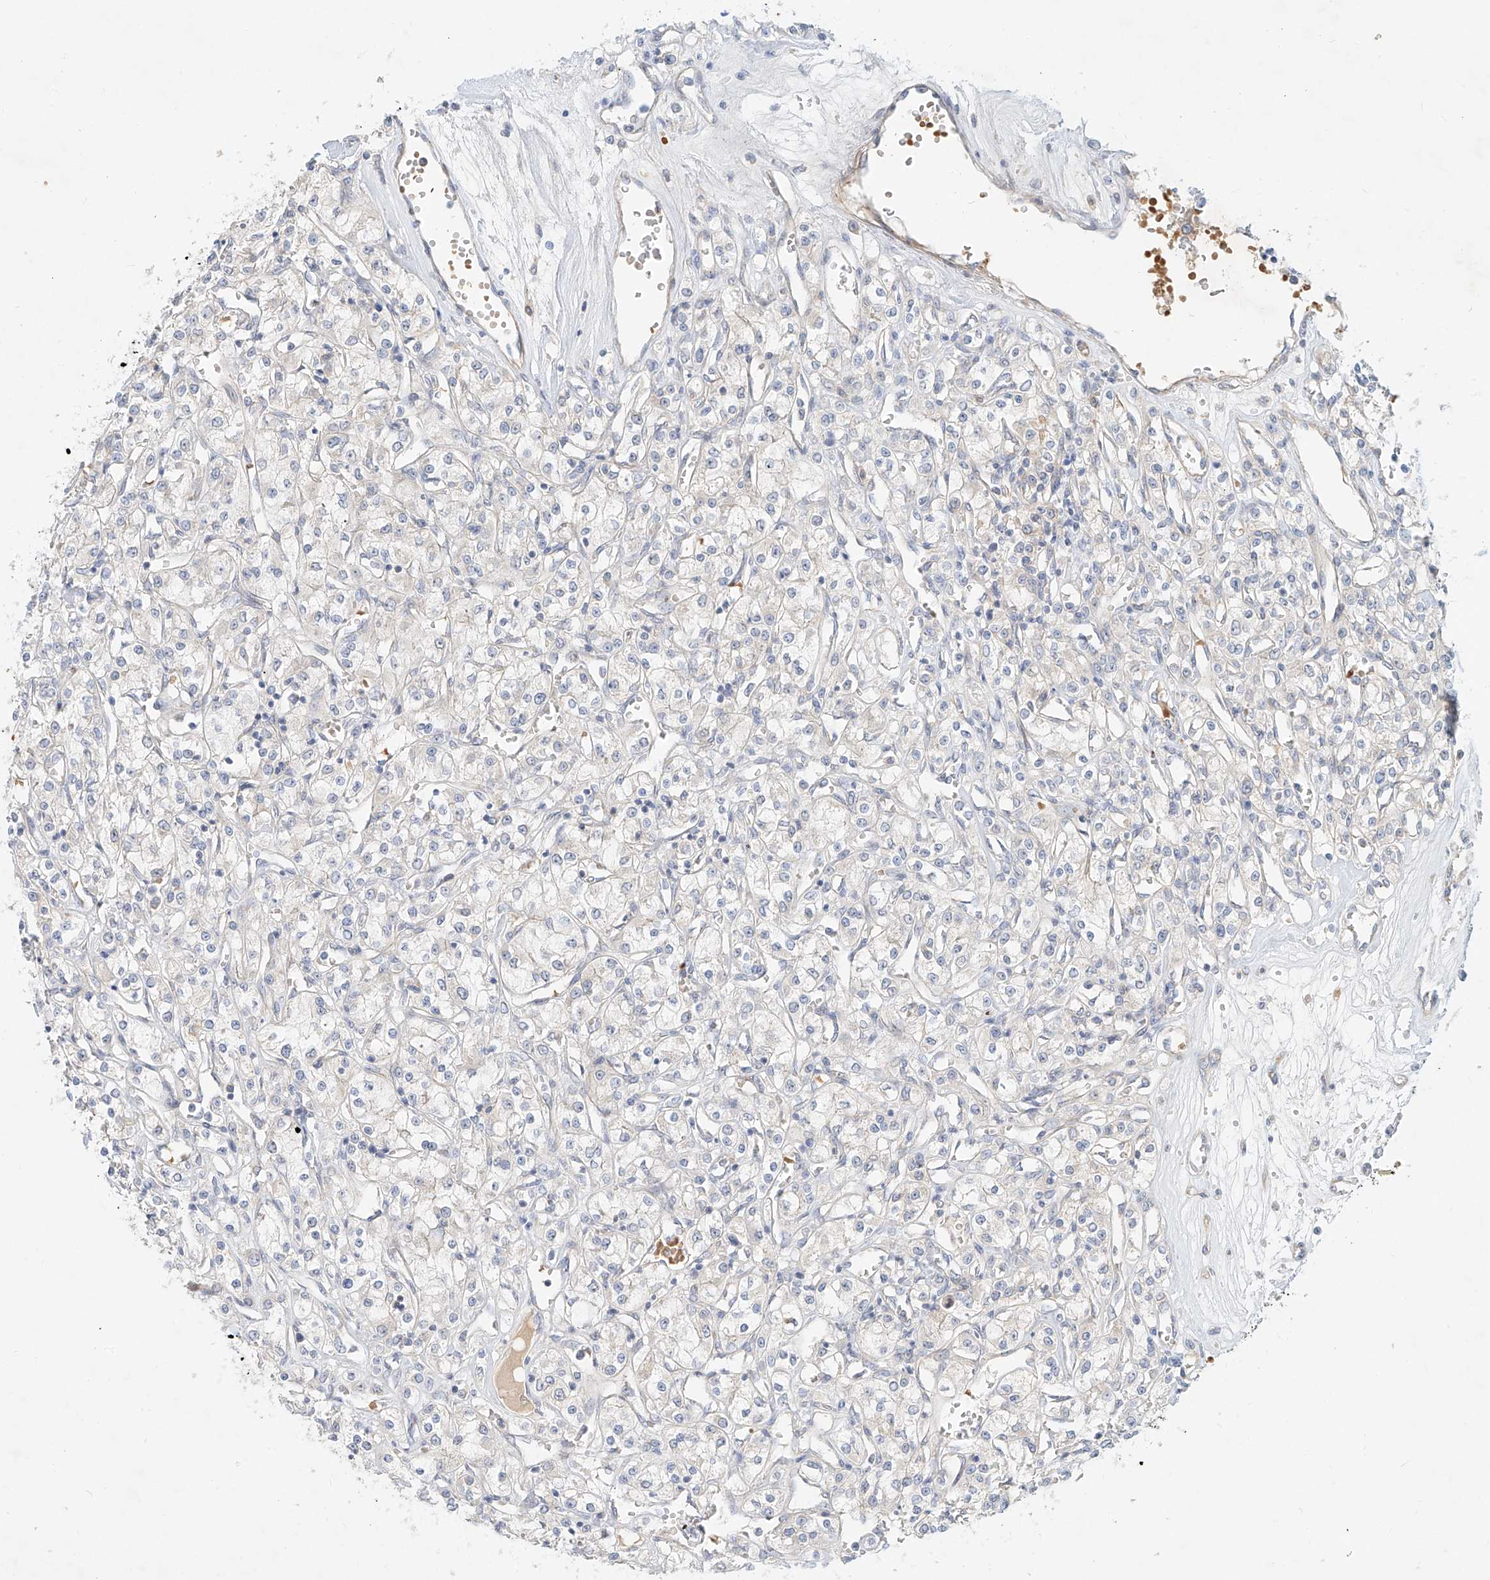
{"staining": {"intensity": "negative", "quantity": "none", "location": "none"}, "tissue": "renal cancer", "cell_type": "Tumor cells", "image_type": "cancer", "snomed": [{"axis": "morphology", "description": "Adenocarcinoma, NOS"}, {"axis": "topography", "description": "Kidney"}], "caption": "Tumor cells show no significant staining in renal cancer. (DAB (3,3'-diaminobenzidine) IHC with hematoxylin counter stain).", "gene": "SYTL3", "patient": {"sex": "female", "age": 59}}